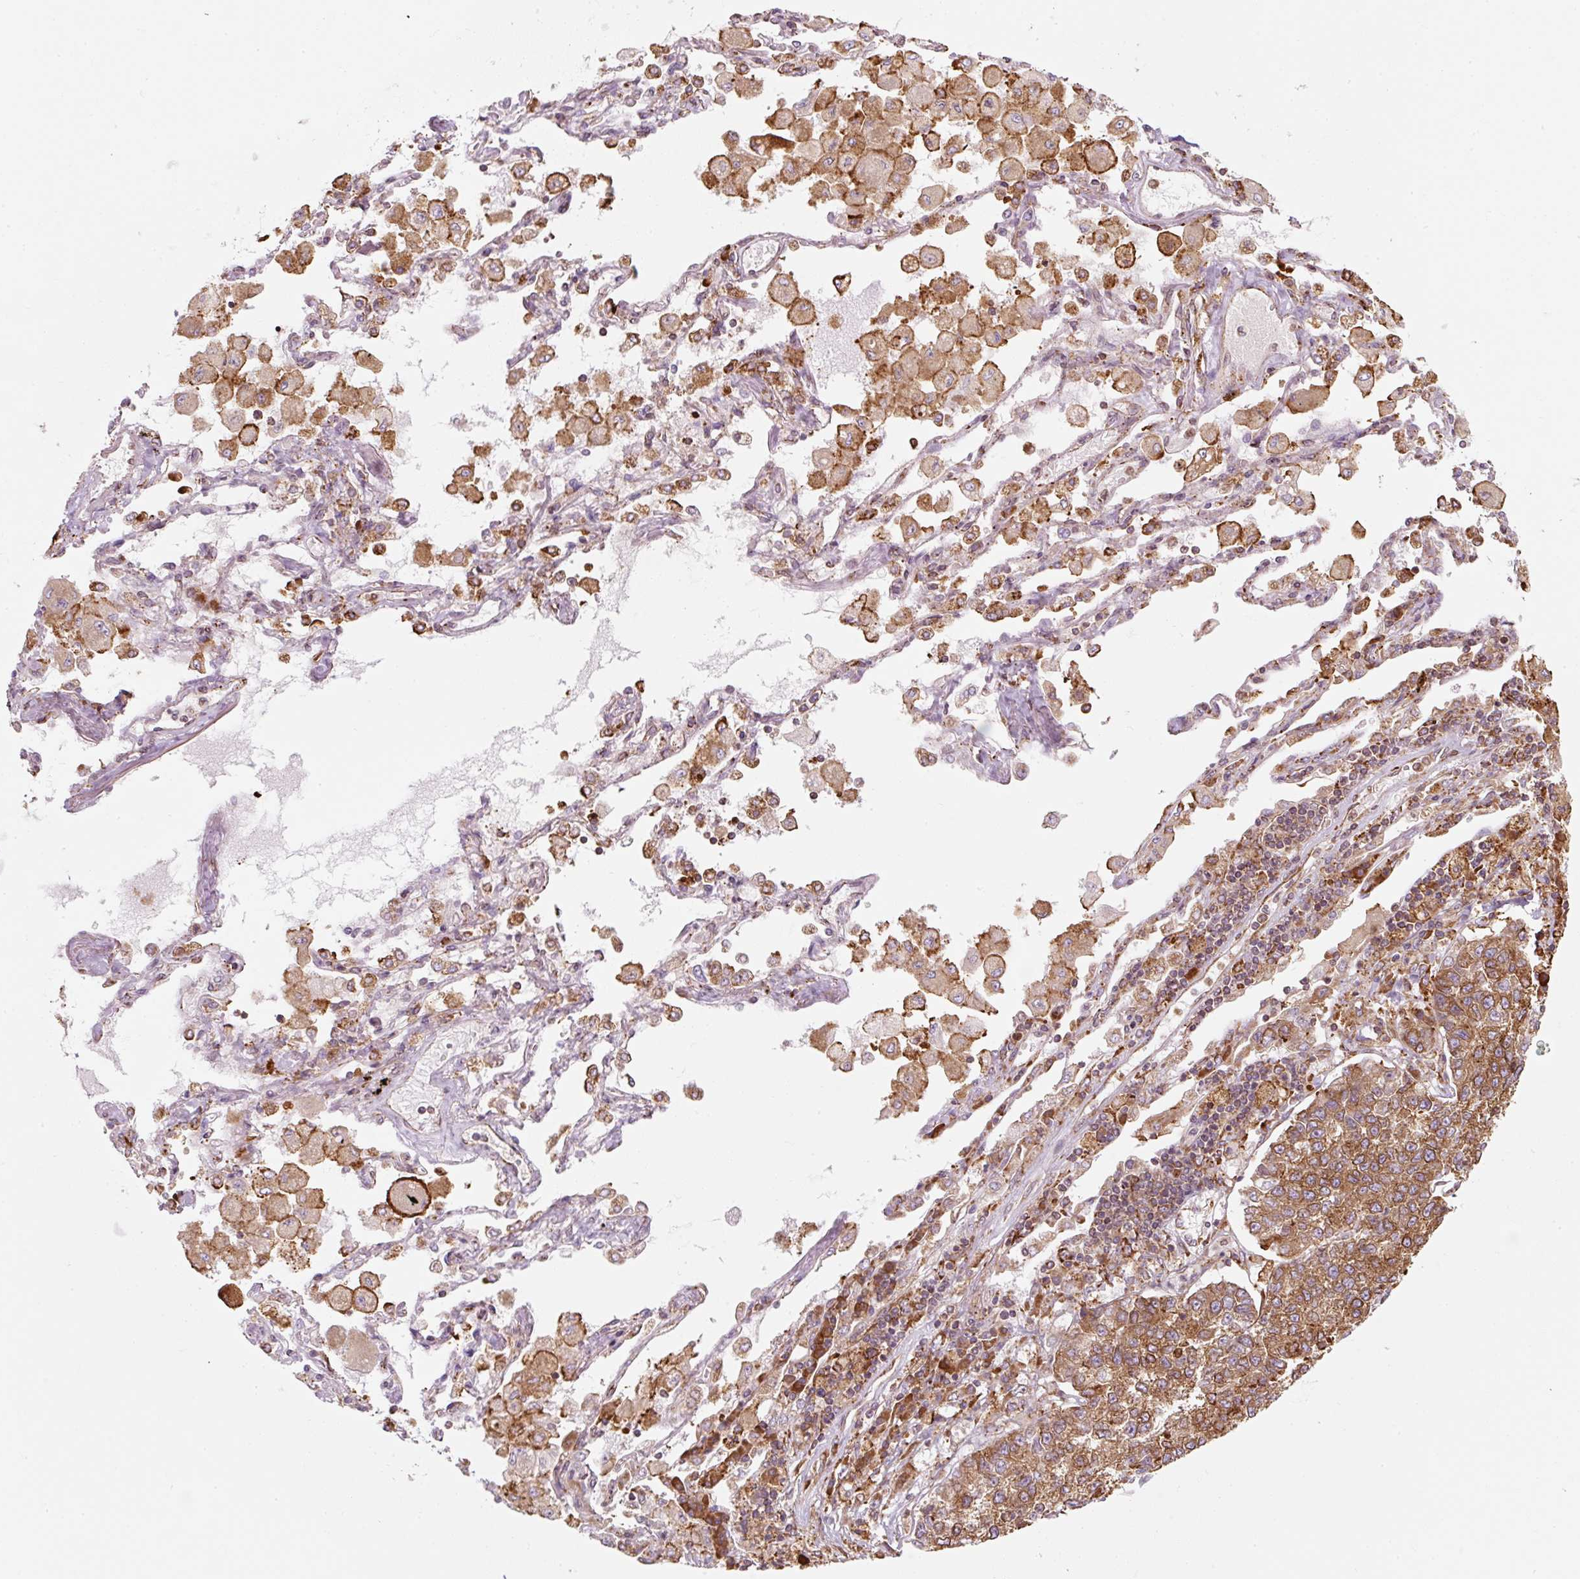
{"staining": {"intensity": "moderate", "quantity": ">75%", "location": "cytoplasmic/membranous"}, "tissue": "lung cancer", "cell_type": "Tumor cells", "image_type": "cancer", "snomed": [{"axis": "morphology", "description": "Adenocarcinoma, NOS"}, {"axis": "topography", "description": "Lung"}], "caption": "A histopathology image showing moderate cytoplasmic/membranous positivity in about >75% of tumor cells in lung adenocarcinoma, as visualized by brown immunohistochemical staining.", "gene": "PRKCSH", "patient": {"sex": "male", "age": 49}}